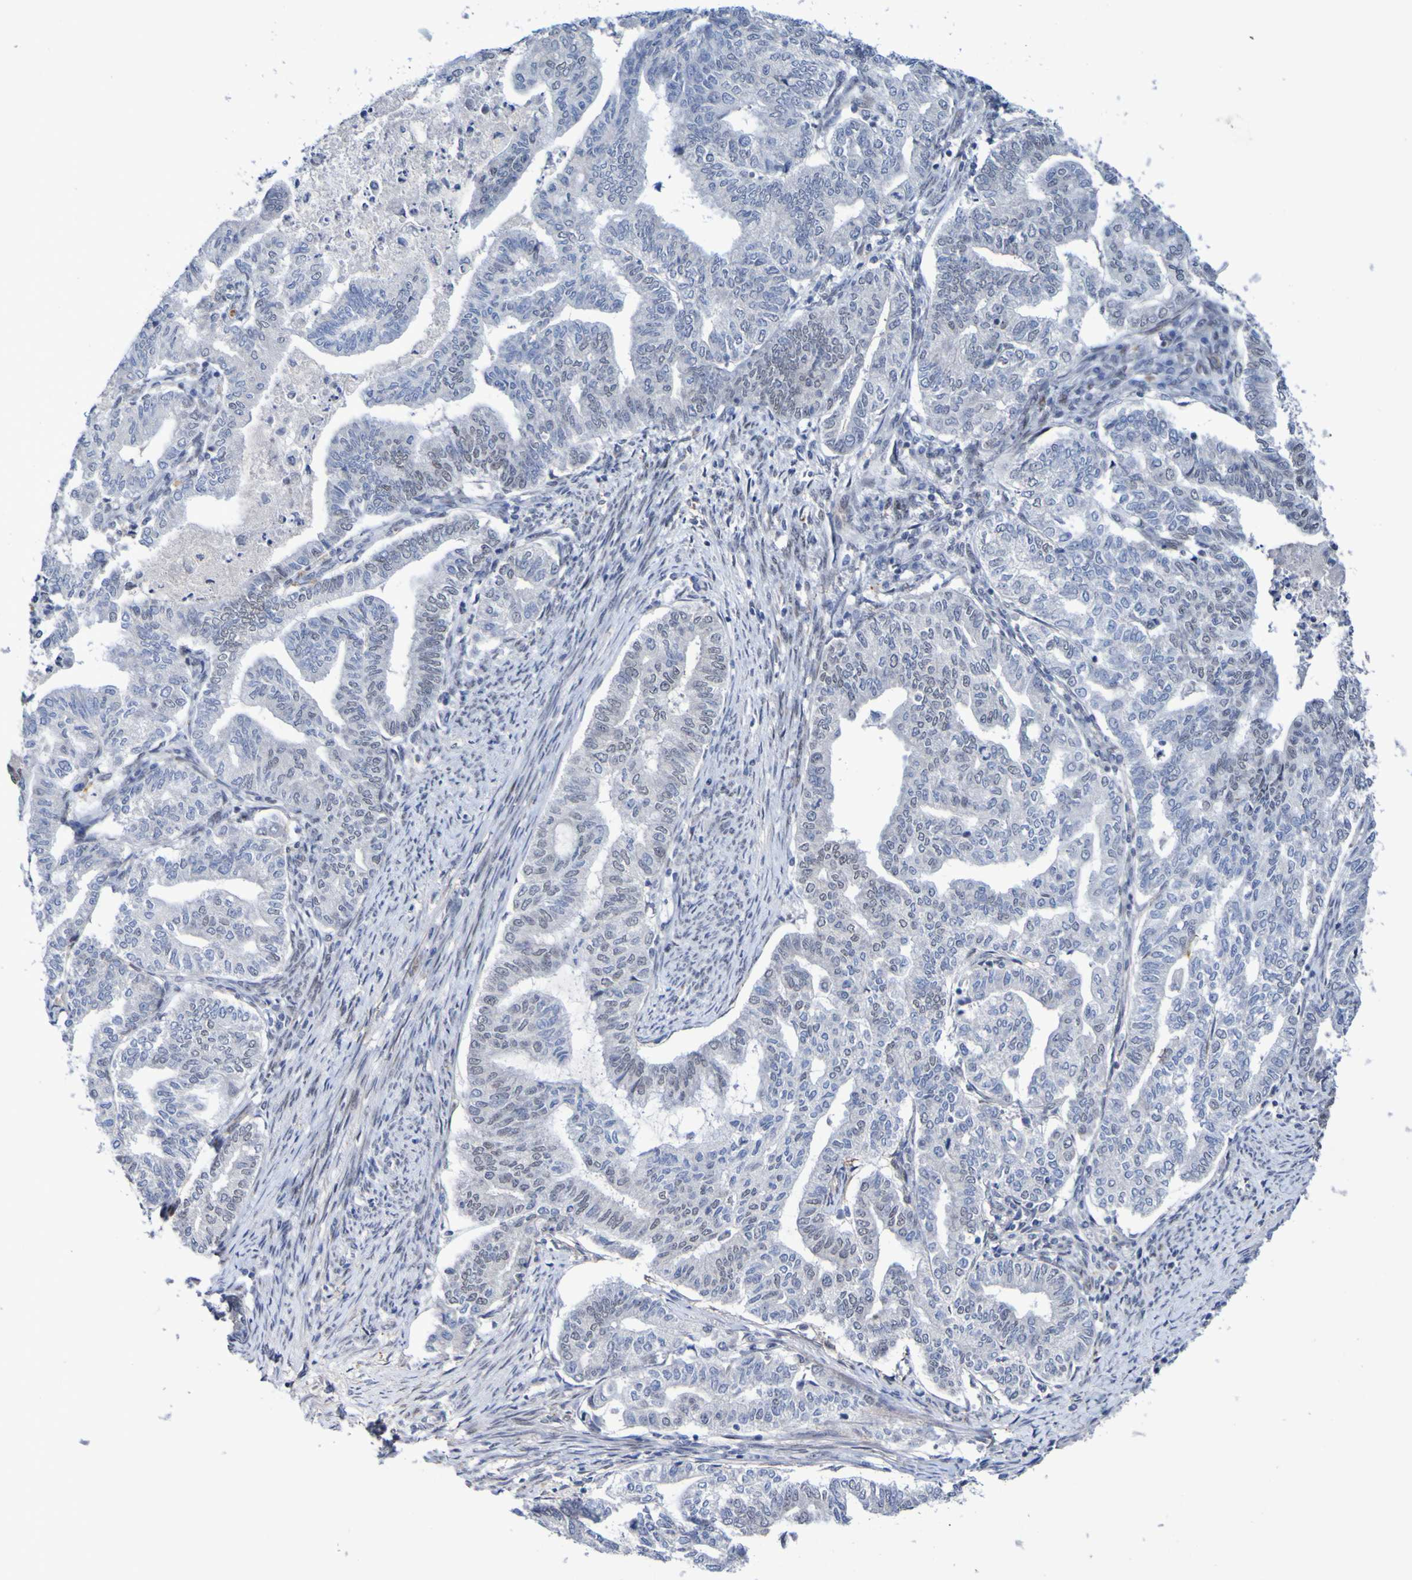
{"staining": {"intensity": "weak", "quantity": "<25%", "location": "nuclear"}, "tissue": "endometrial cancer", "cell_type": "Tumor cells", "image_type": "cancer", "snomed": [{"axis": "morphology", "description": "Adenocarcinoma, NOS"}, {"axis": "topography", "description": "Endometrium"}], "caption": "Tumor cells show no significant protein staining in endometrial adenocarcinoma.", "gene": "PCGF1", "patient": {"sex": "female", "age": 79}}